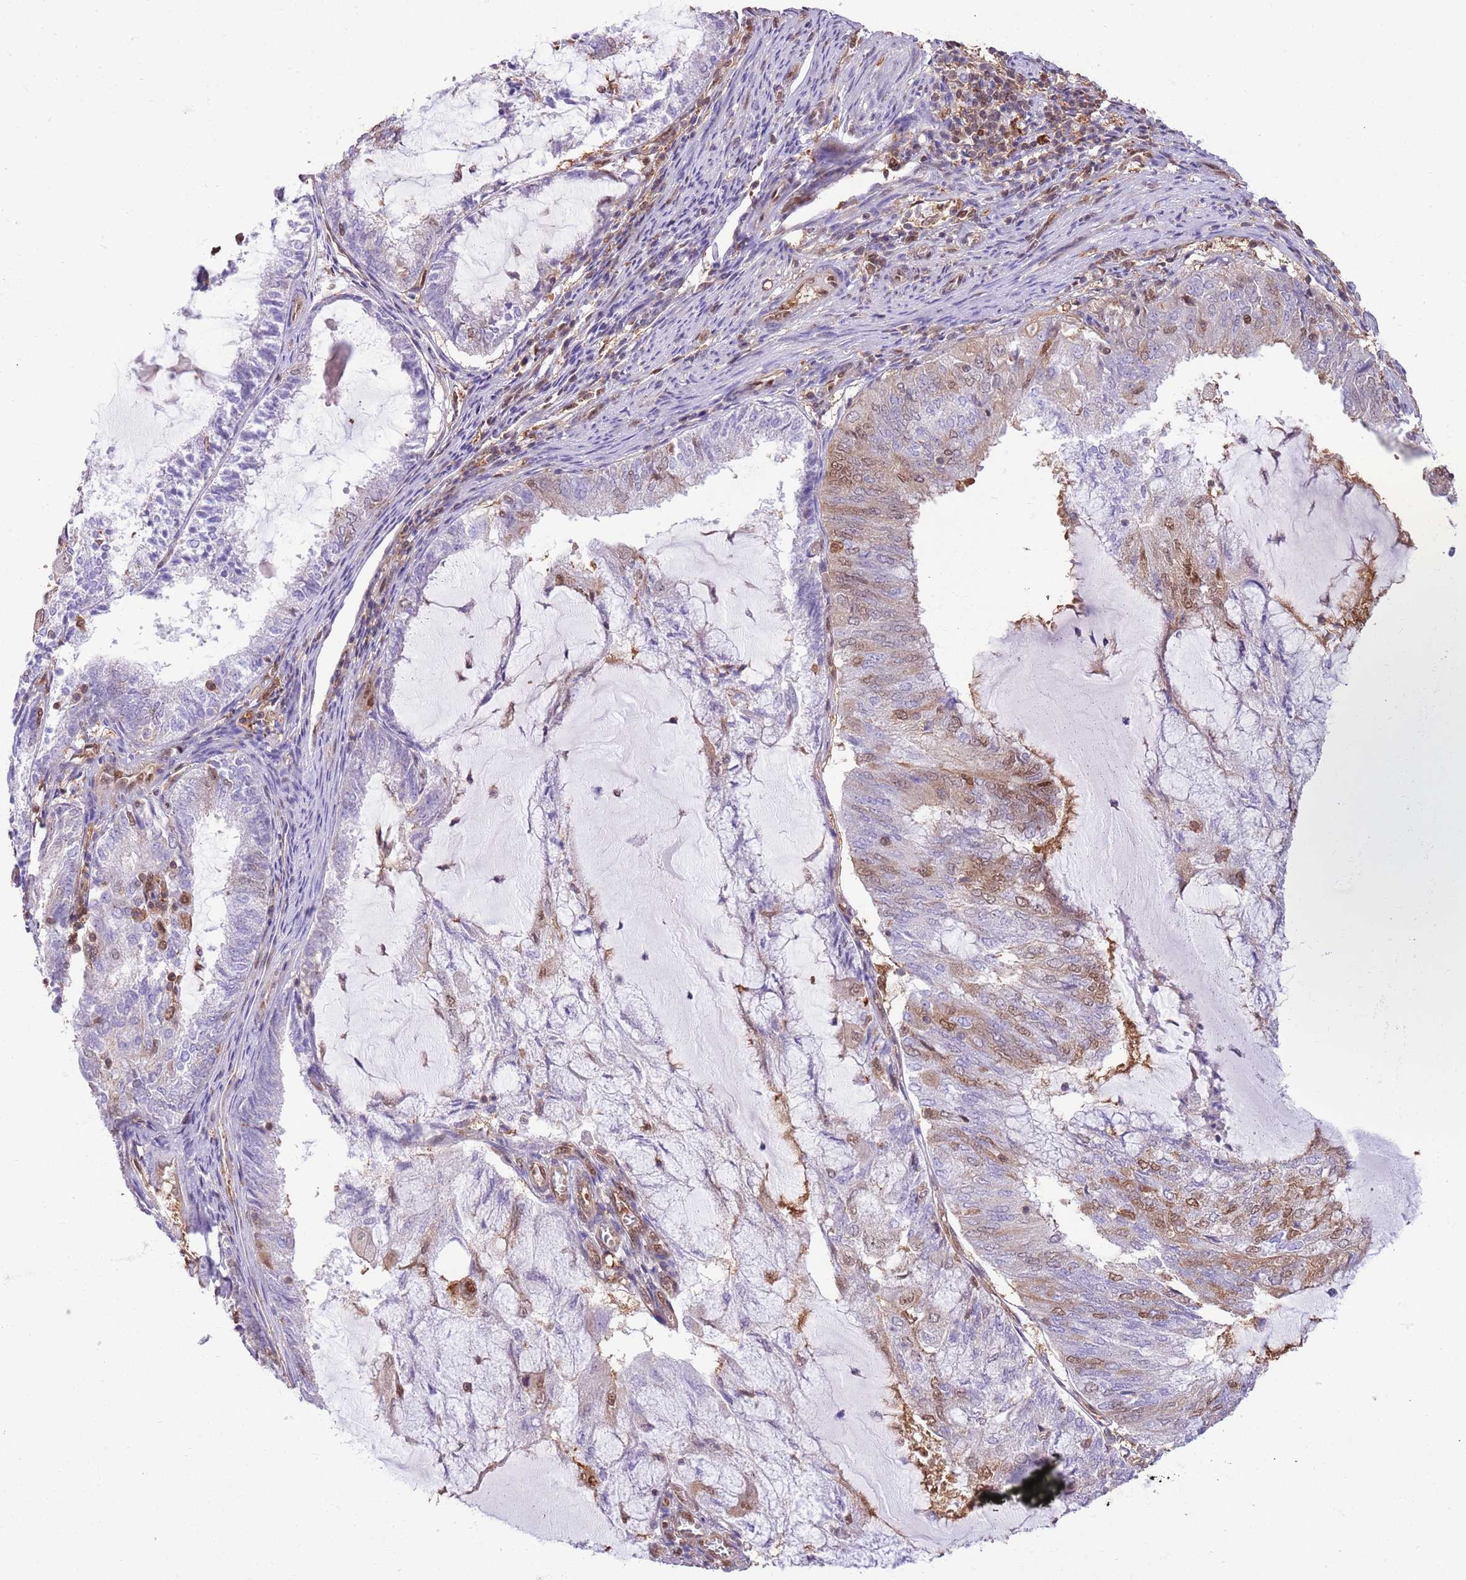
{"staining": {"intensity": "moderate", "quantity": "<25%", "location": "cytoplasmic/membranous,nuclear"}, "tissue": "endometrial cancer", "cell_type": "Tumor cells", "image_type": "cancer", "snomed": [{"axis": "morphology", "description": "Adenocarcinoma, NOS"}, {"axis": "topography", "description": "Endometrium"}], "caption": "Endometrial cancer stained with a brown dye shows moderate cytoplasmic/membranous and nuclear positive positivity in about <25% of tumor cells.", "gene": "NSFL1C", "patient": {"sex": "female", "age": 81}}